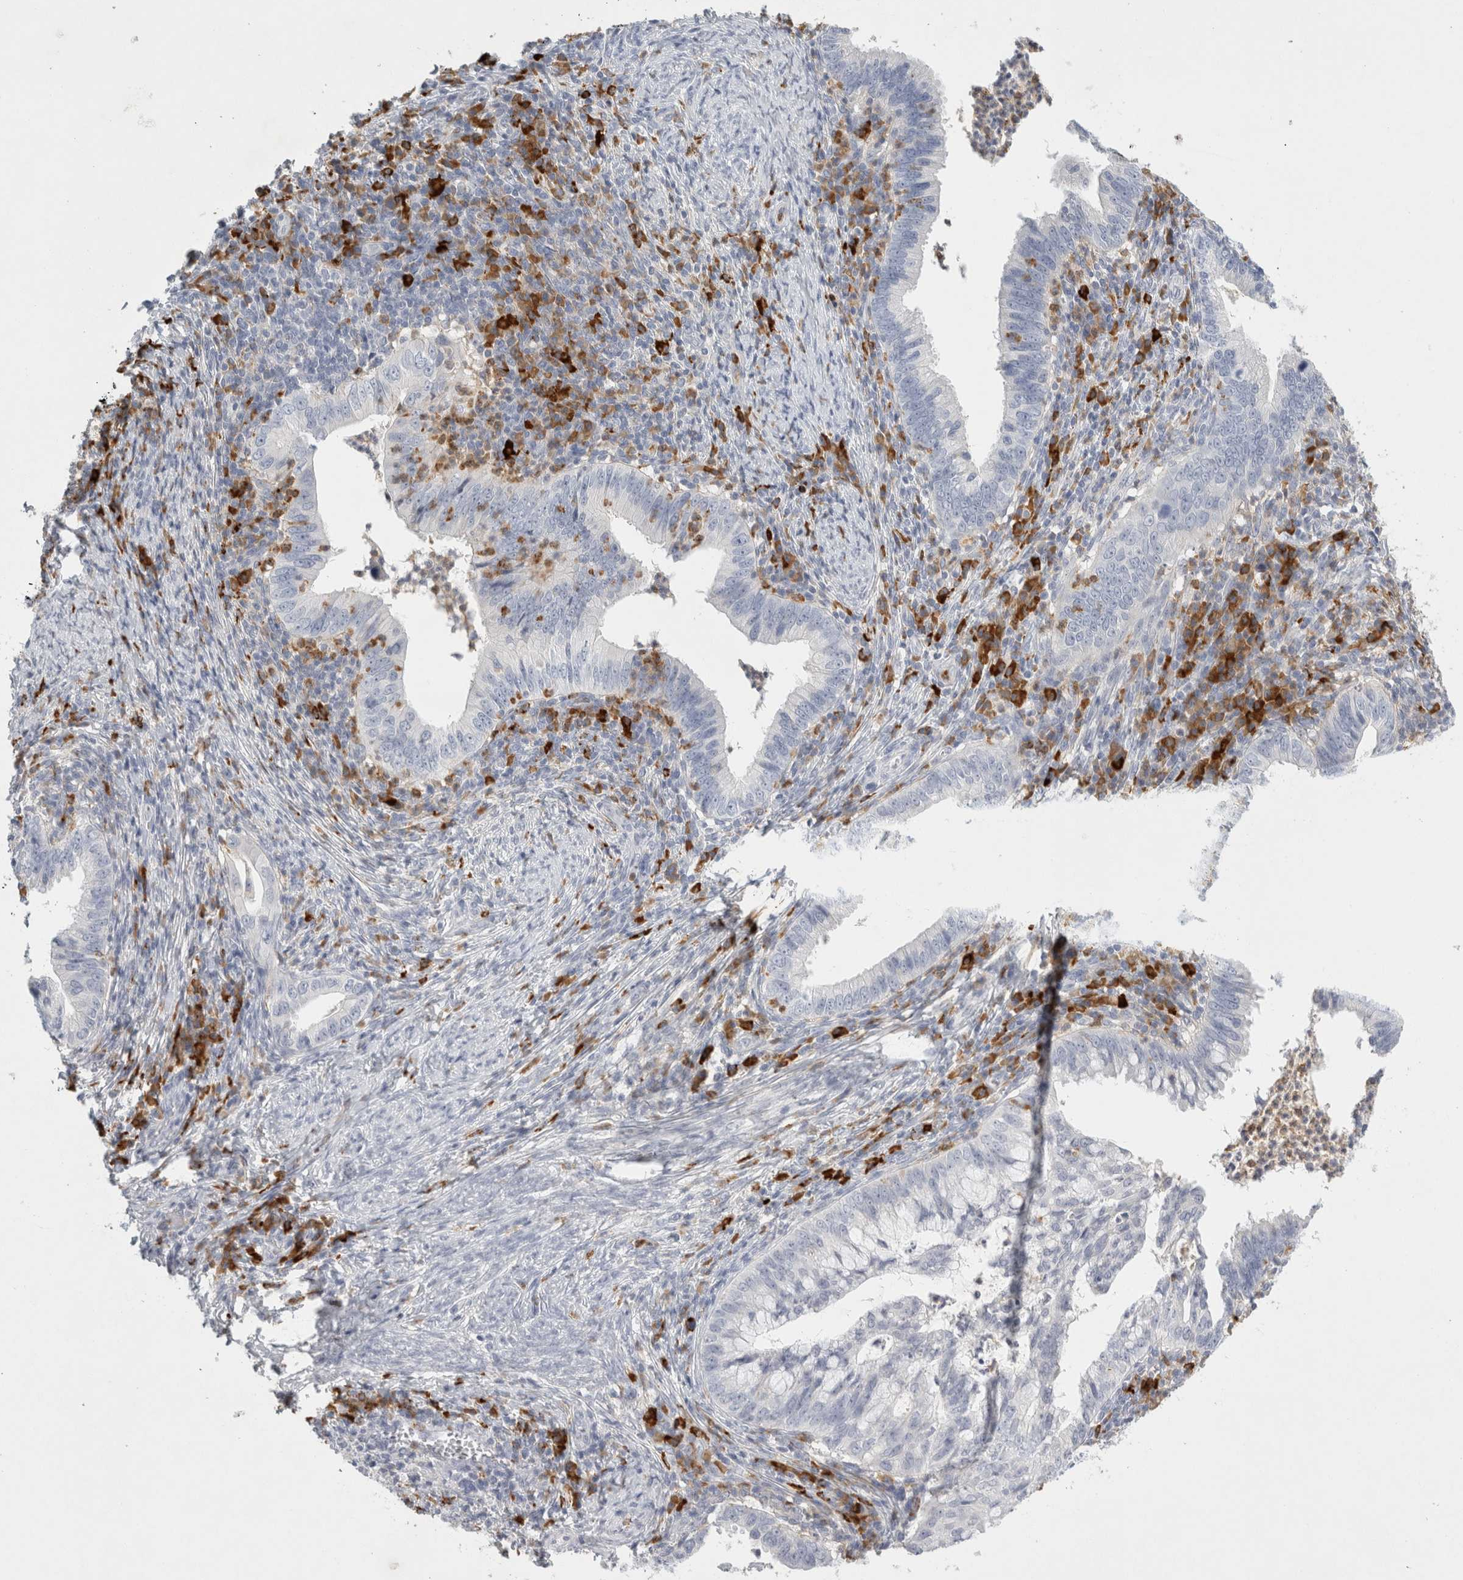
{"staining": {"intensity": "negative", "quantity": "none", "location": "none"}, "tissue": "cervical cancer", "cell_type": "Tumor cells", "image_type": "cancer", "snomed": [{"axis": "morphology", "description": "Adenocarcinoma, NOS"}, {"axis": "topography", "description": "Cervix"}], "caption": "IHC image of human cervical cancer stained for a protein (brown), which displays no staining in tumor cells. Brightfield microscopy of immunohistochemistry (IHC) stained with DAB (brown) and hematoxylin (blue), captured at high magnification.", "gene": "FGL2", "patient": {"sex": "female", "age": 36}}